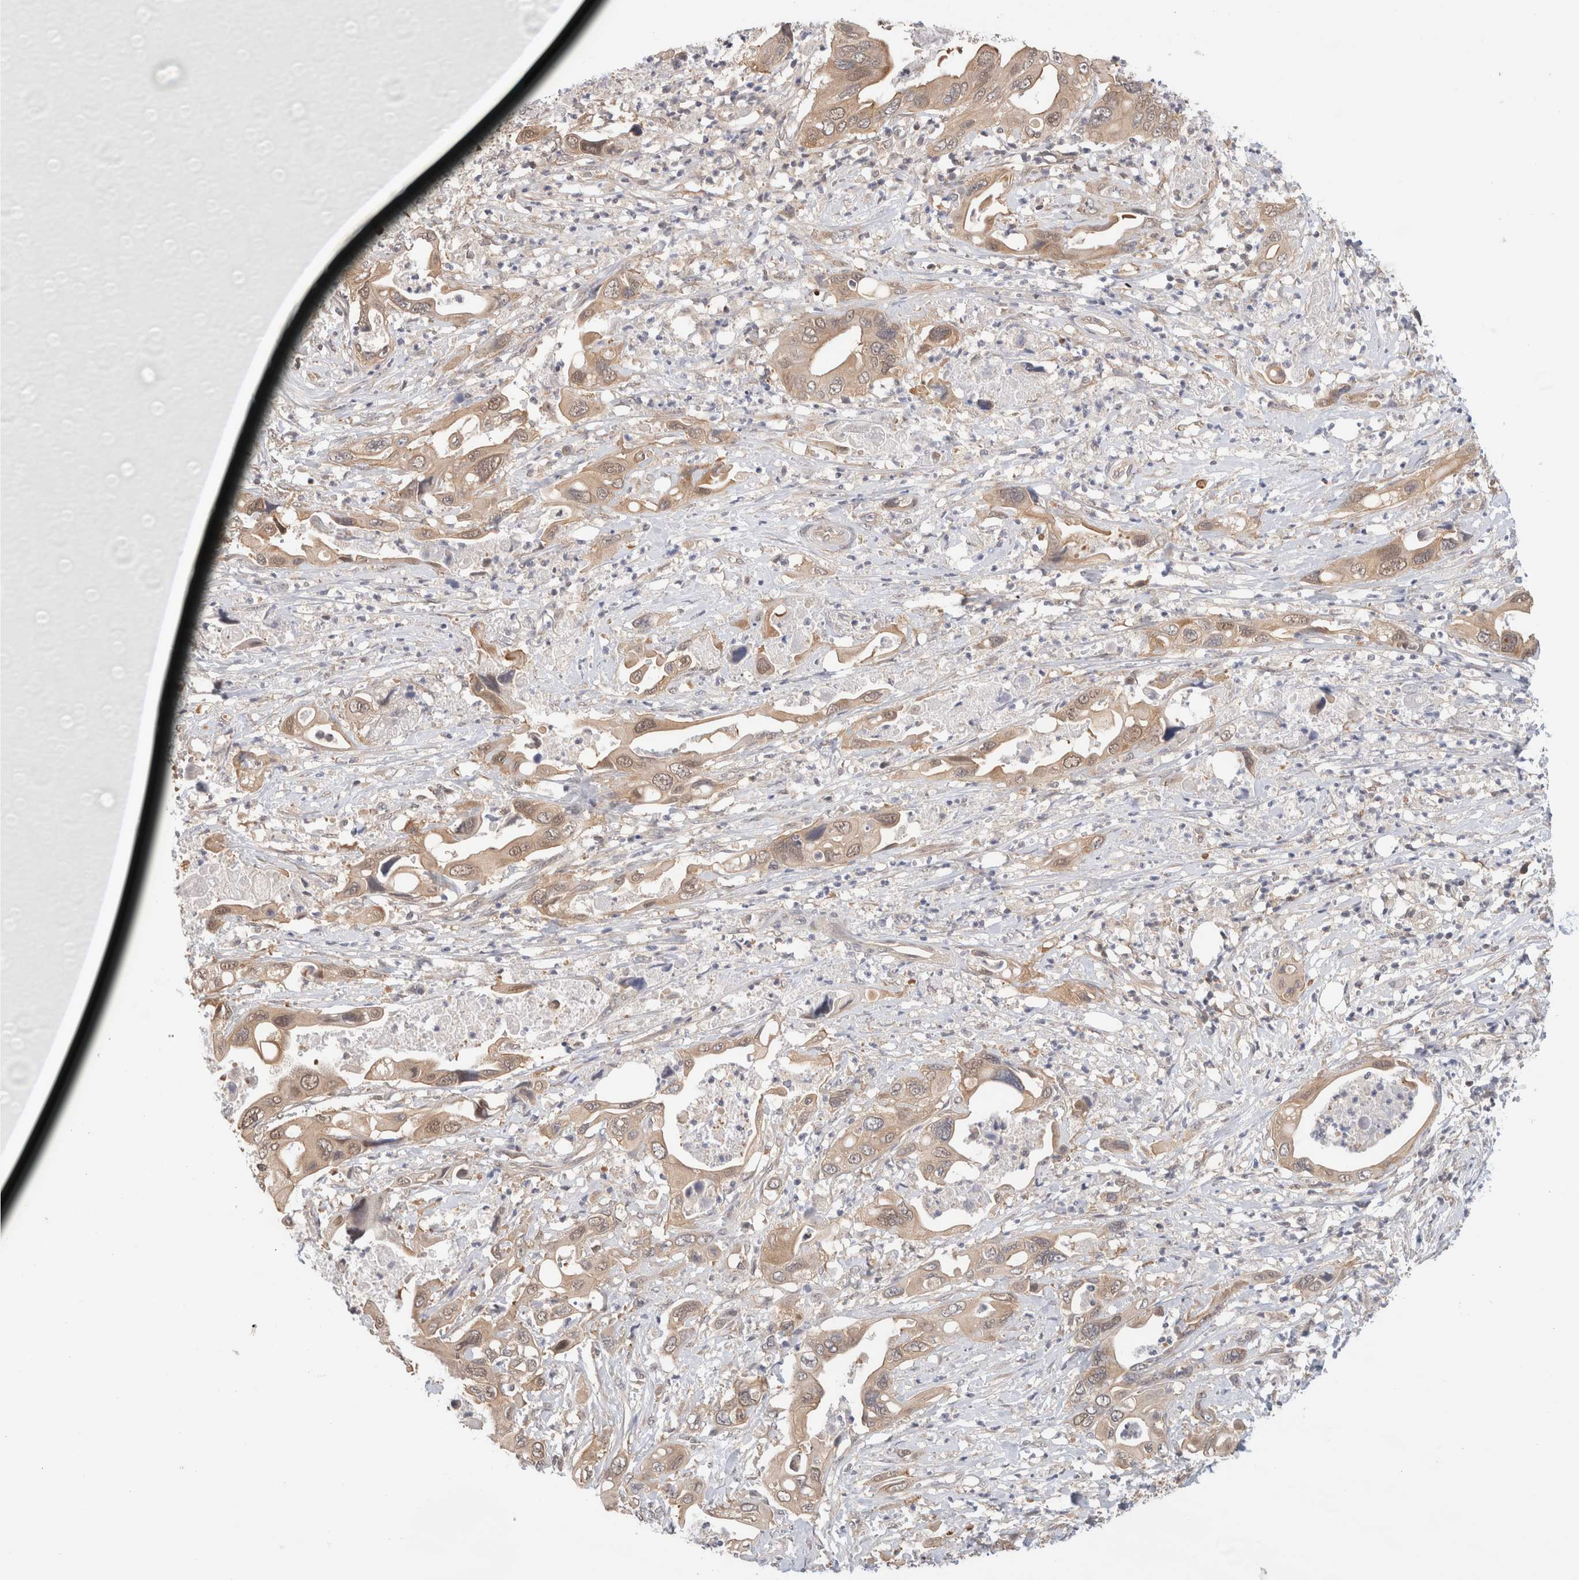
{"staining": {"intensity": "moderate", "quantity": ">75%", "location": "cytoplasmic/membranous,nuclear"}, "tissue": "pancreatic cancer", "cell_type": "Tumor cells", "image_type": "cancer", "snomed": [{"axis": "morphology", "description": "Adenocarcinoma, NOS"}, {"axis": "topography", "description": "Pancreas"}], "caption": "Immunohistochemistry (DAB) staining of pancreatic cancer (adenocarcinoma) displays moderate cytoplasmic/membranous and nuclear protein staining in approximately >75% of tumor cells.", "gene": "C17orf97", "patient": {"sex": "male", "age": 66}}